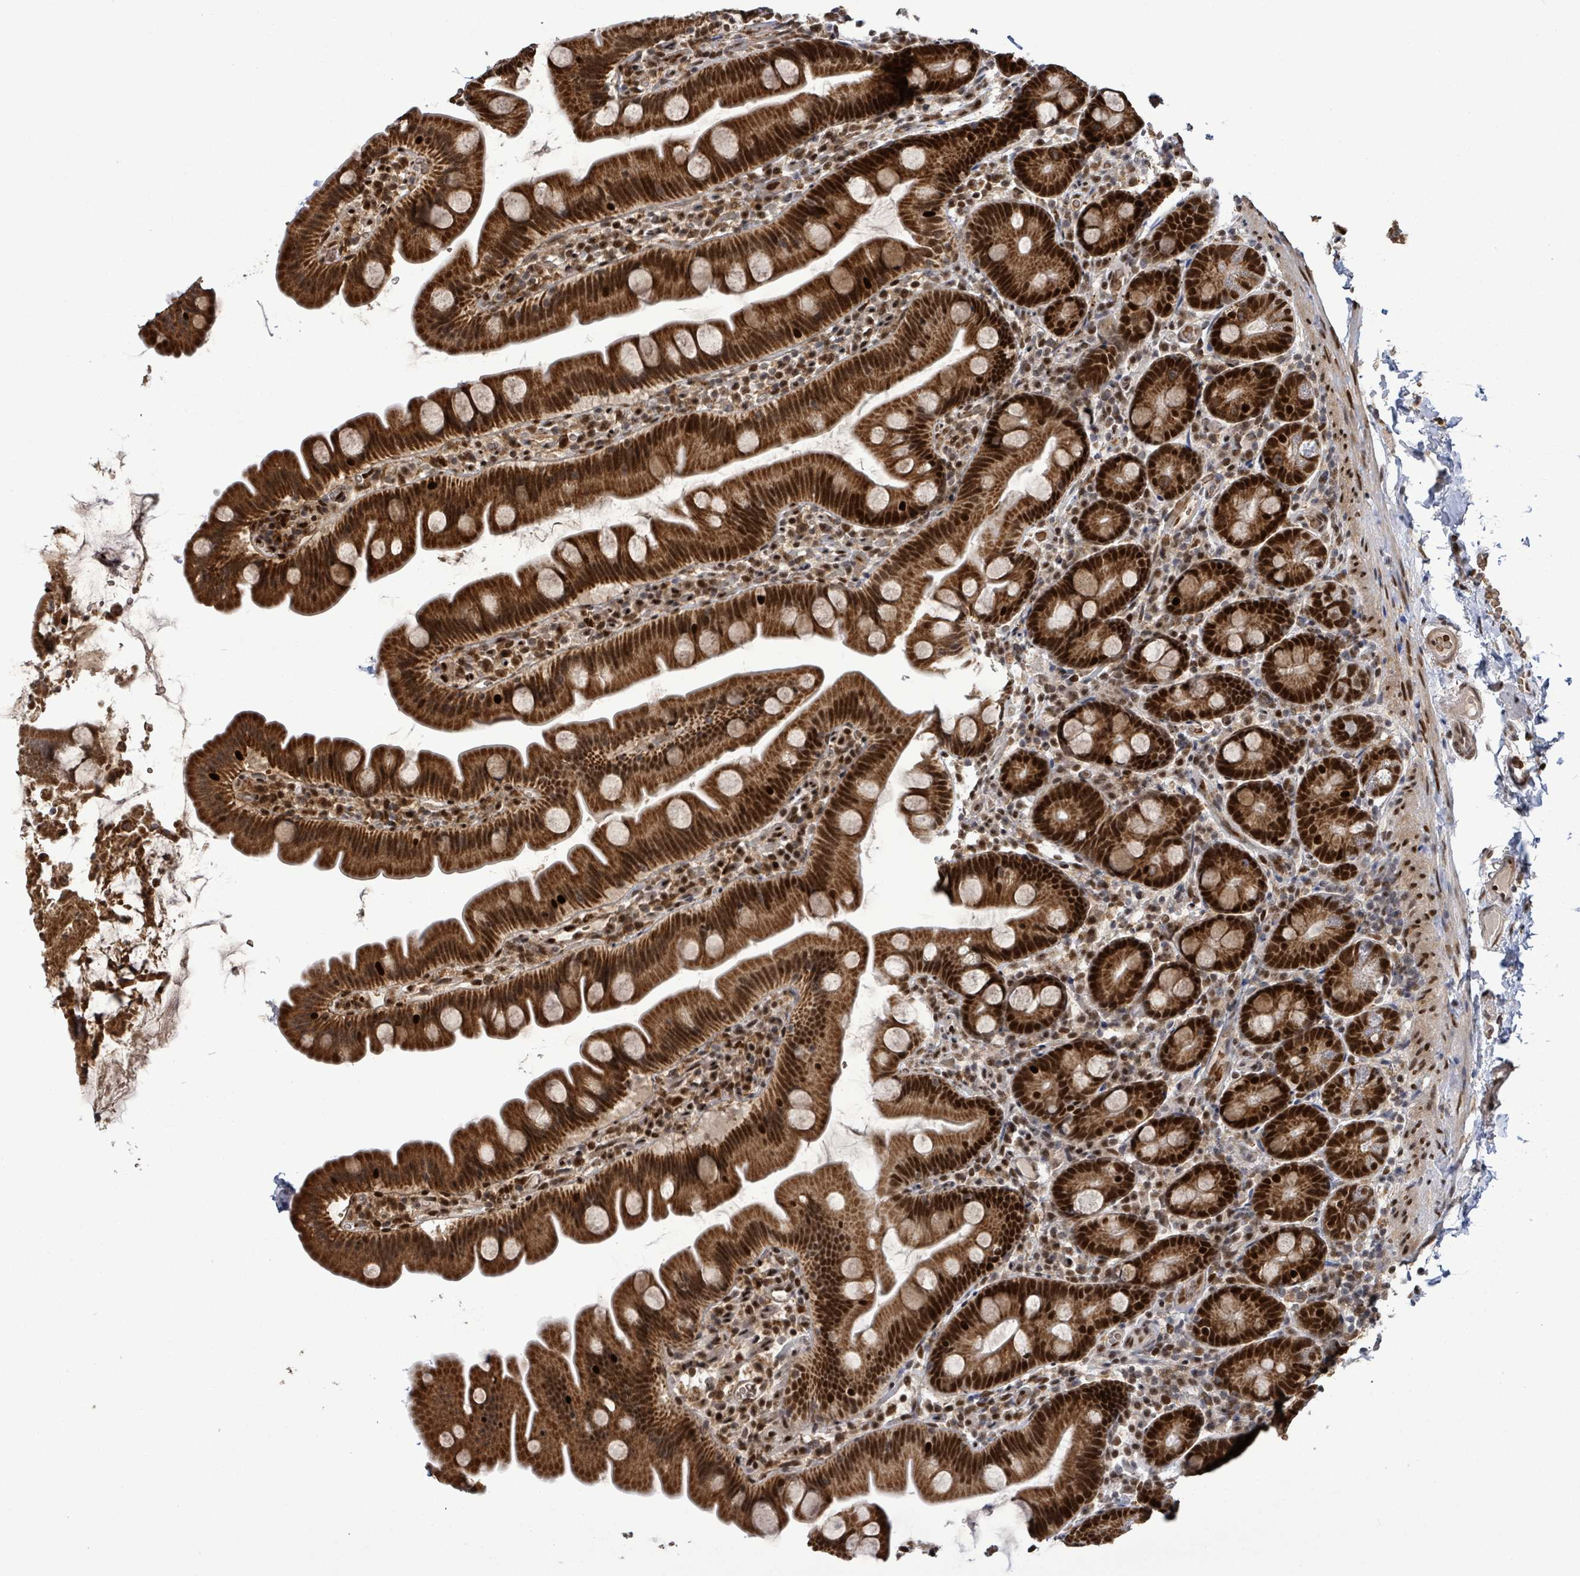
{"staining": {"intensity": "strong", "quantity": ">75%", "location": "cytoplasmic/membranous,nuclear"}, "tissue": "small intestine", "cell_type": "Glandular cells", "image_type": "normal", "snomed": [{"axis": "morphology", "description": "Normal tissue, NOS"}, {"axis": "topography", "description": "Small intestine"}], "caption": "Small intestine was stained to show a protein in brown. There is high levels of strong cytoplasmic/membranous,nuclear positivity in approximately >75% of glandular cells. Nuclei are stained in blue.", "gene": "PATZ1", "patient": {"sex": "female", "age": 68}}